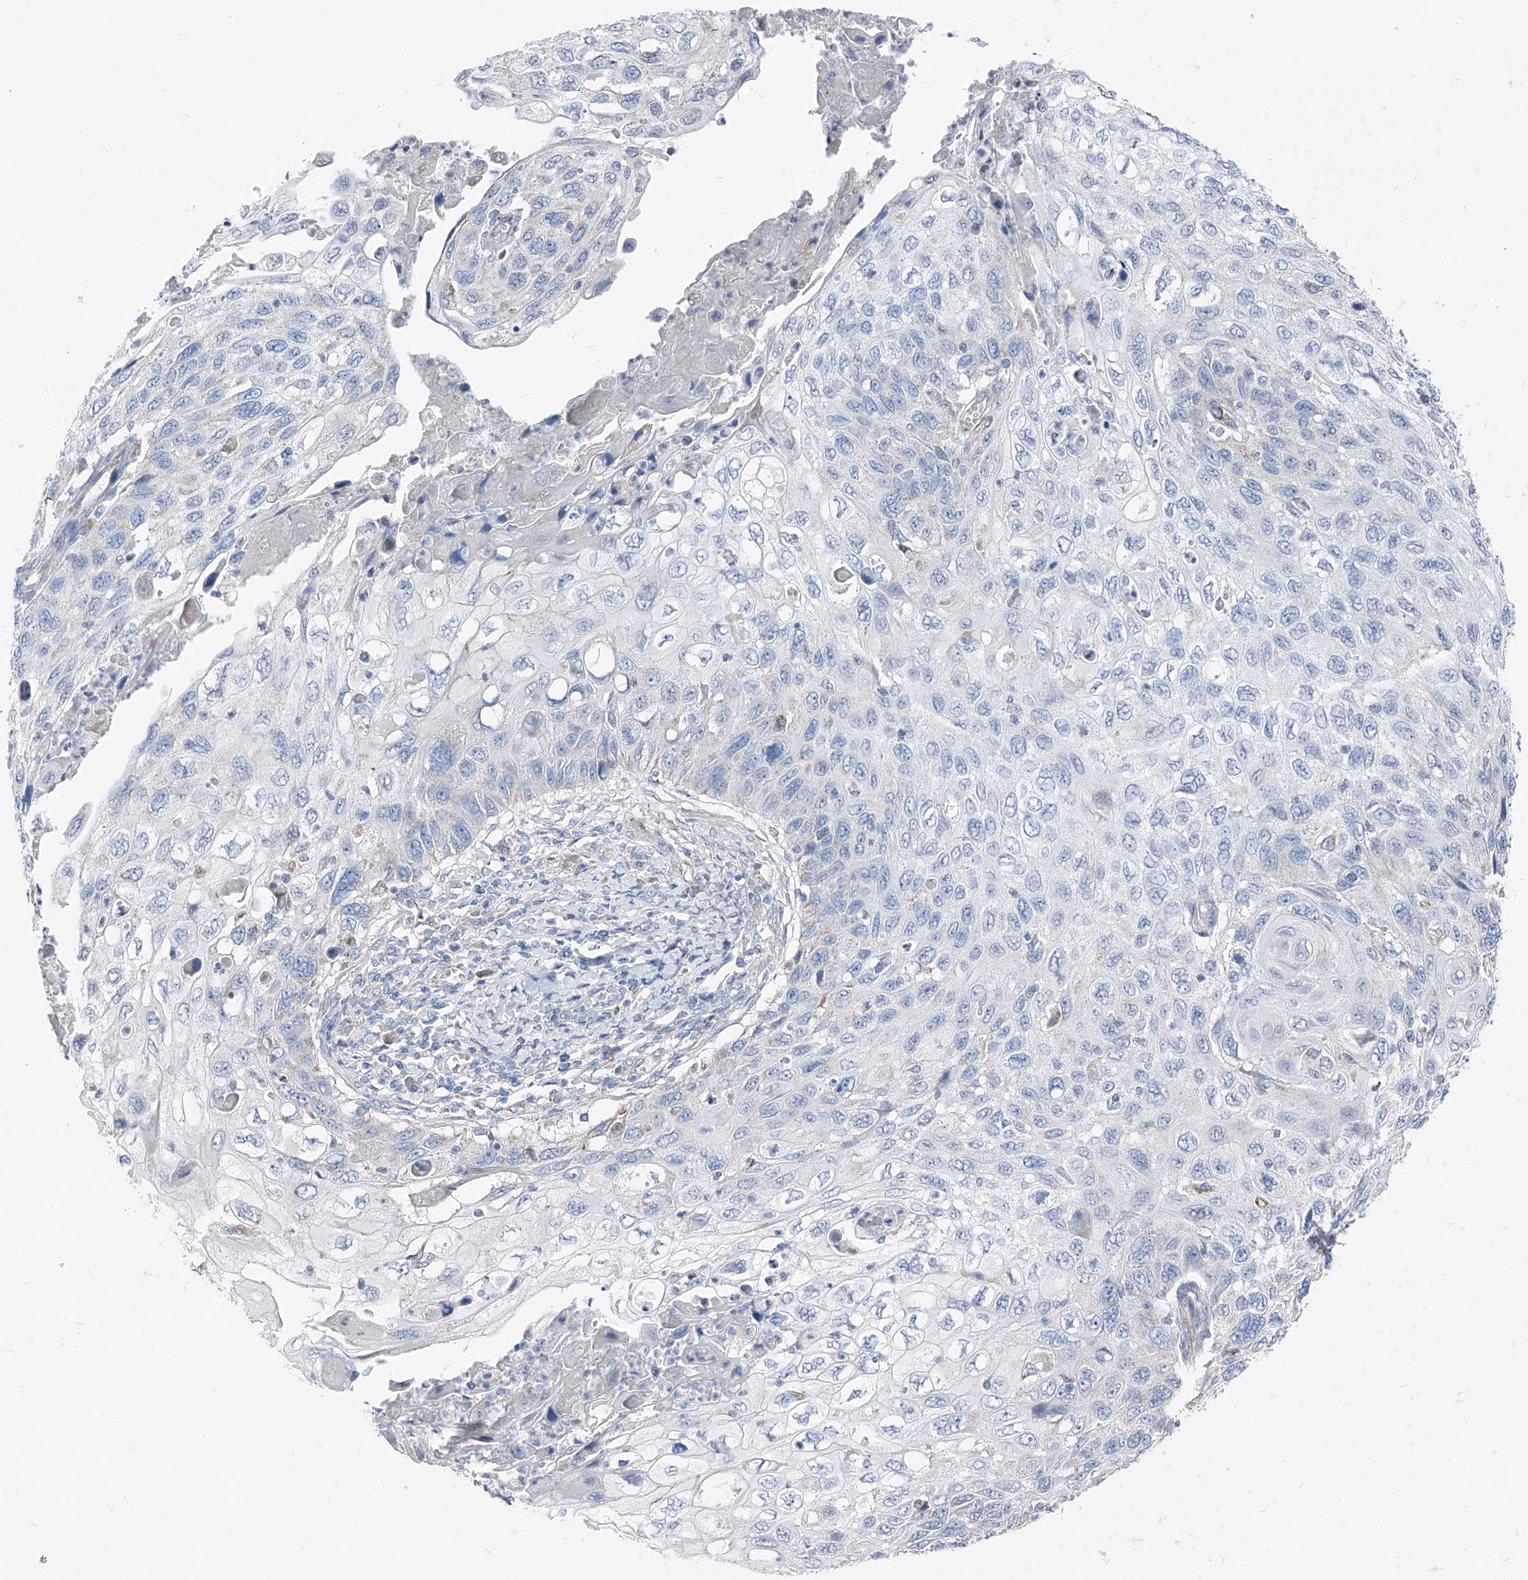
{"staining": {"intensity": "negative", "quantity": "none", "location": "none"}, "tissue": "cervical cancer", "cell_type": "Tumor cells", "image_type": "cancer", "snomed": [{"axis": "morphology", "description": "Squamous cell carcinoma, NOS"}, {"axis": "topography", "description": "Cervix"}], "caption": "The immunohistochemistry (IHC) histopathology image has no significant expression in tumor cells of cervical squamous cell carcinoma tissue.", "gene": "AGPS", "patient": {"sex": "female", "age": 70}}